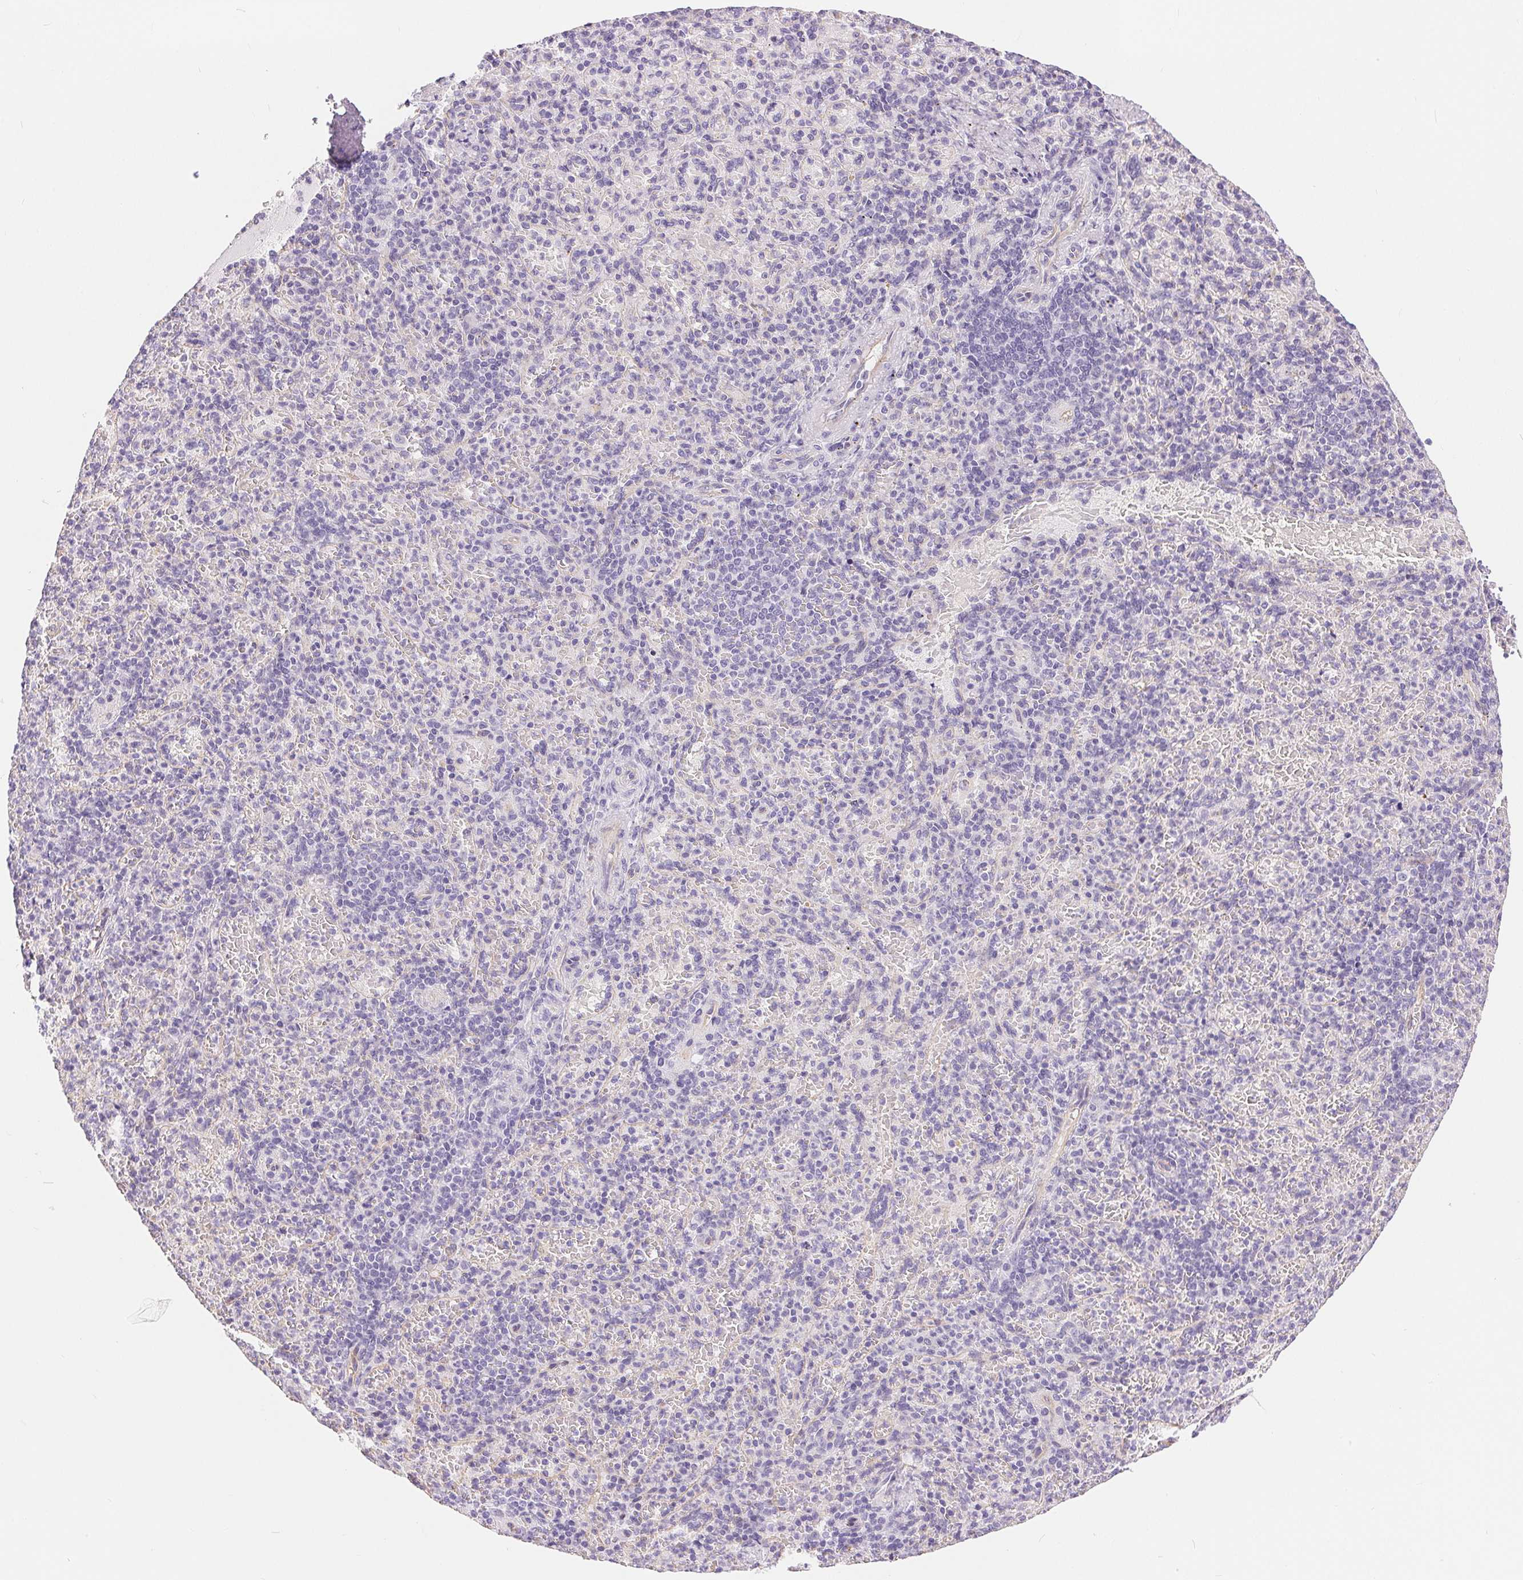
{"staining": {"intensity": "negative", "quantity": "none", "location": "none"}, "tissue": "spleen", "cell_type": "Cells in red pulp", "image_type": "normal", "snomed": [{"axis": "morphology", "description": "Normal tissue, NOS"}, {"axis": "topography", "description": "Spleen"}], "caption": "The micrograph displays no significant positivity in cells in red pulp of spleen.", "gene": "GFAP", "patient": {"sex": "female", "age": 74}}